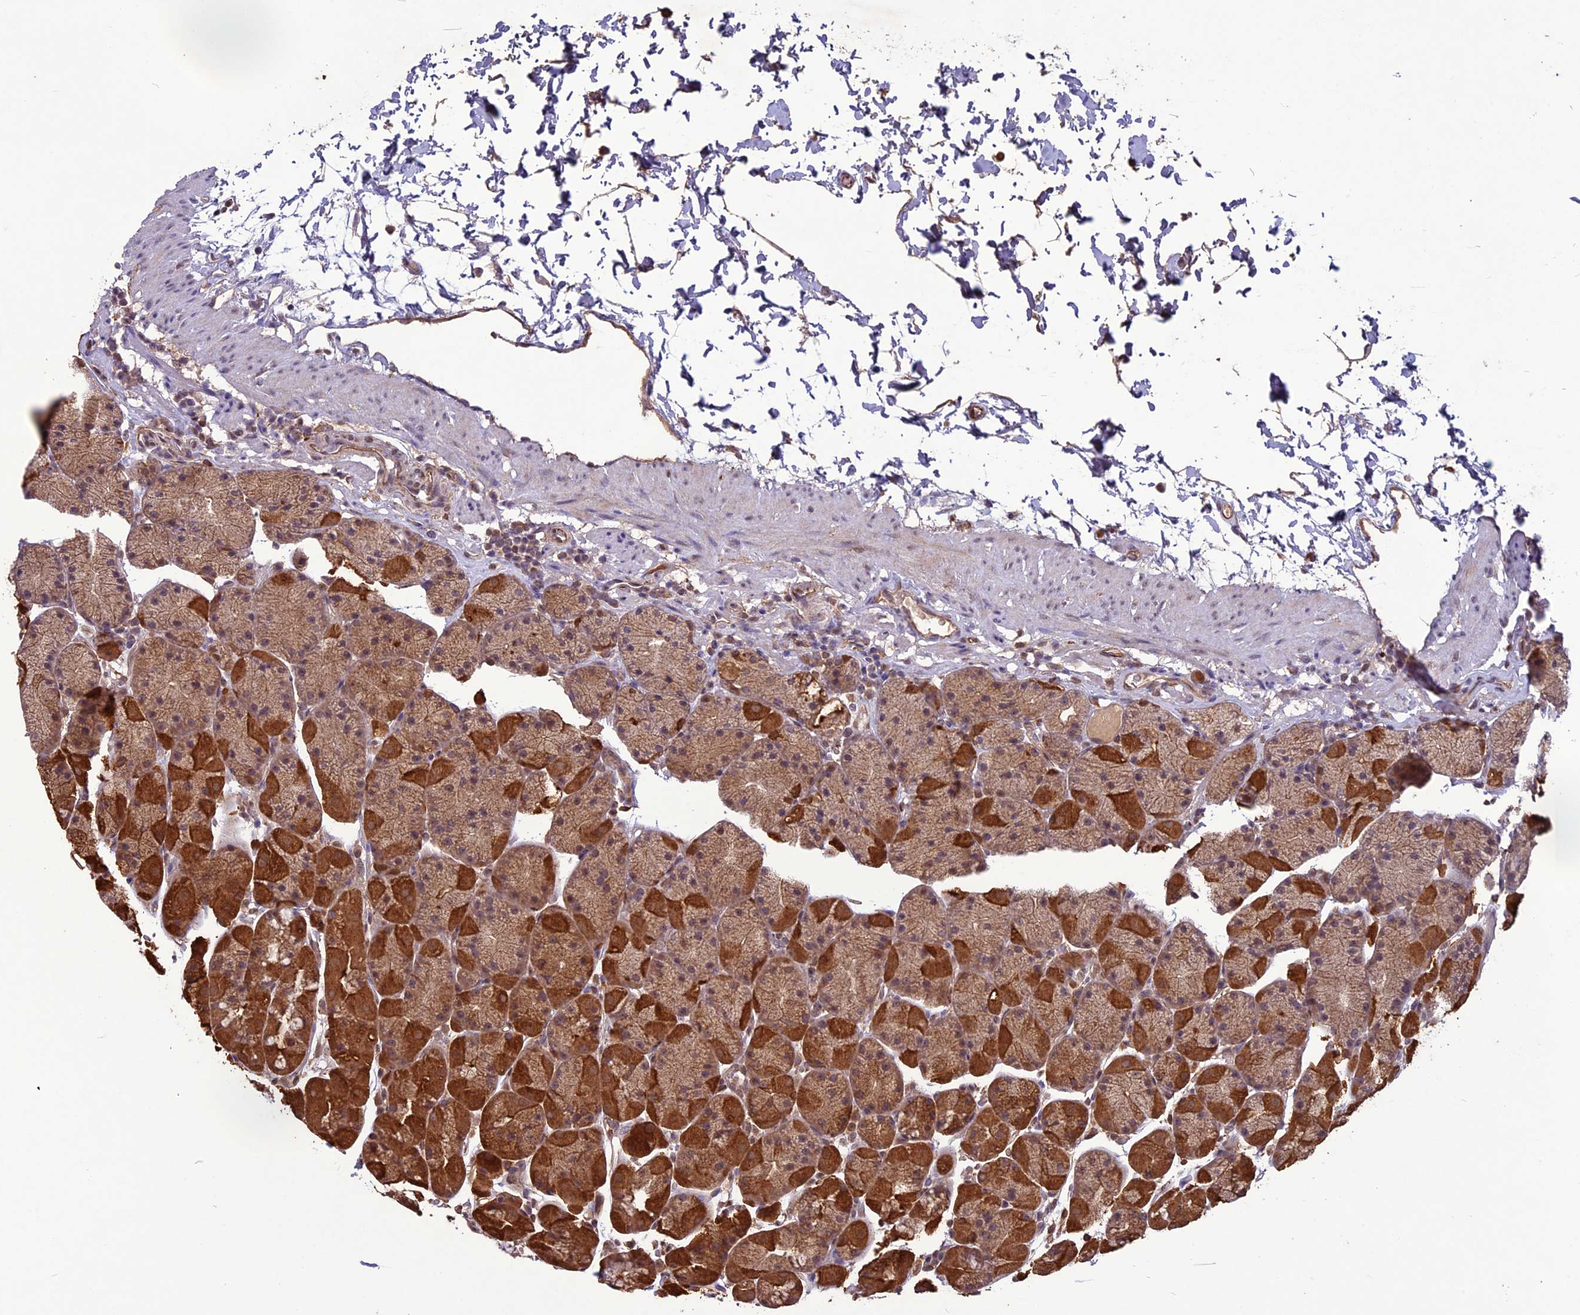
{"staining": {"intensity": "strong", "quantity": "25%-75%", "location": "cytoplasmic/membranous"}, "tissue": "stomach", "cell_type": "Glandular cells", "image_type": "normal", "snomed": [{"axis": "morphology", "description": "Normal tissue, NOS"}, {"axis": "topography", "description": "Stomach, upper"}, {"axis": "topography", "description": "Stomach, lower"}], "caption": "Glandular cells show strong cytoplasmic/membranous expression in approximately 25%-75% of cells in unremarkable stomach. The staining is performed using DAB (3,3'-diaminobenzidine) brown chromogen to label protein expression. The nuclei are counter-stained blue using hematoxylin.", "gene": "C3orf70", "patient": {"sex": "male", "age": 67}}